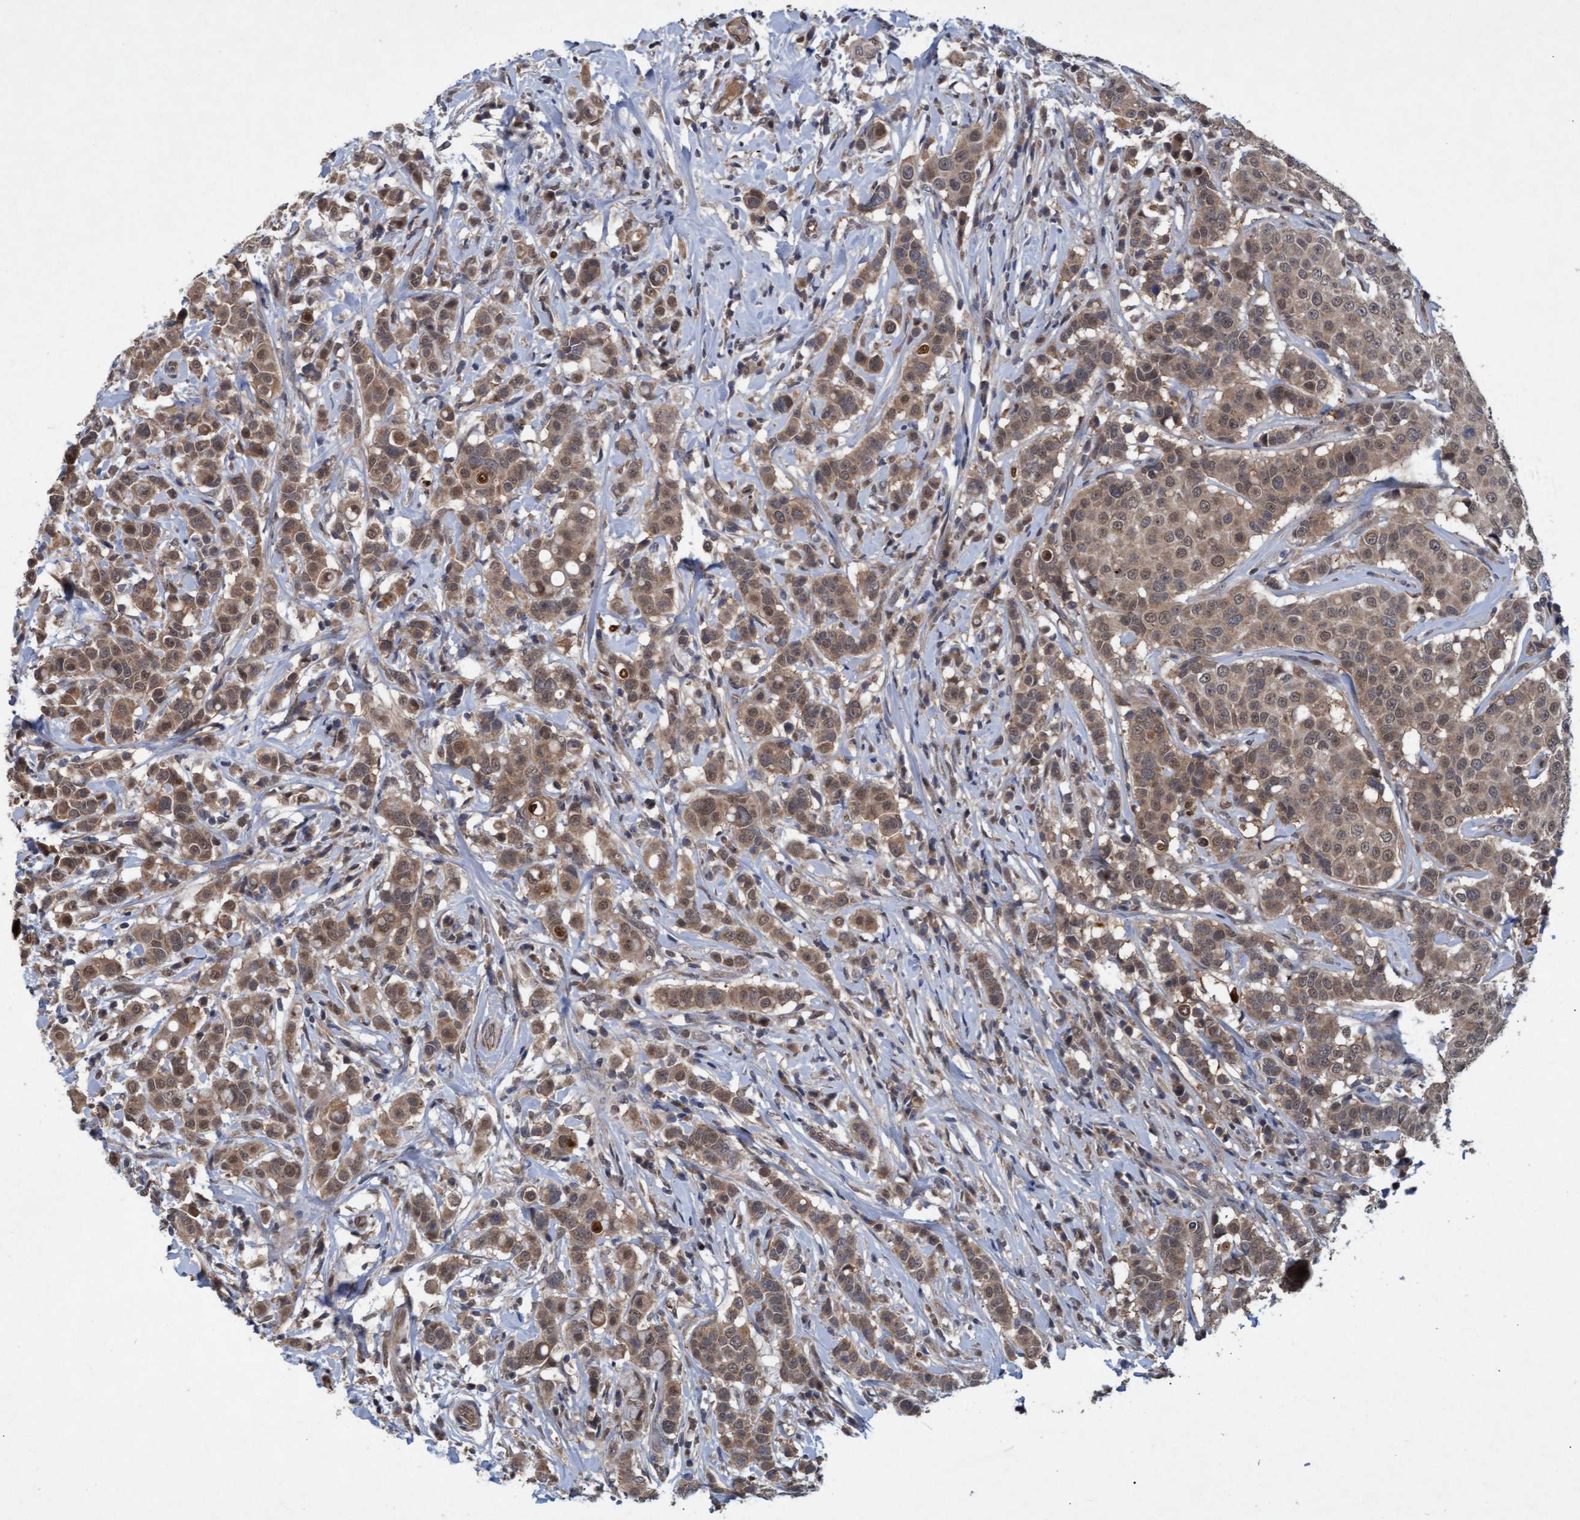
{"staining": {"intensity": "moderate", "quantity": ">75%", "location": "cytoplasmic/membranous,nuclear"}, "tissue": "breast cancer", "cell_type": "Tumor cells", "image_type": "cancer", "snomed": [{"axis": "morphology", "description": "Duct carcinoma"}, {"axis": "topography", "description": "Breast"}], "caption": "Immunohistochemistry (IHC) (DAB (3,3'-diaminobenzidine)) staining of human breast intraductal carcinoma displays moderate cytoplasmic/membranous and nuclear protein staining in about >75% of tumor cells.", "gene": "PSMB6", "patient": {"sex": "female", "age": 27}}